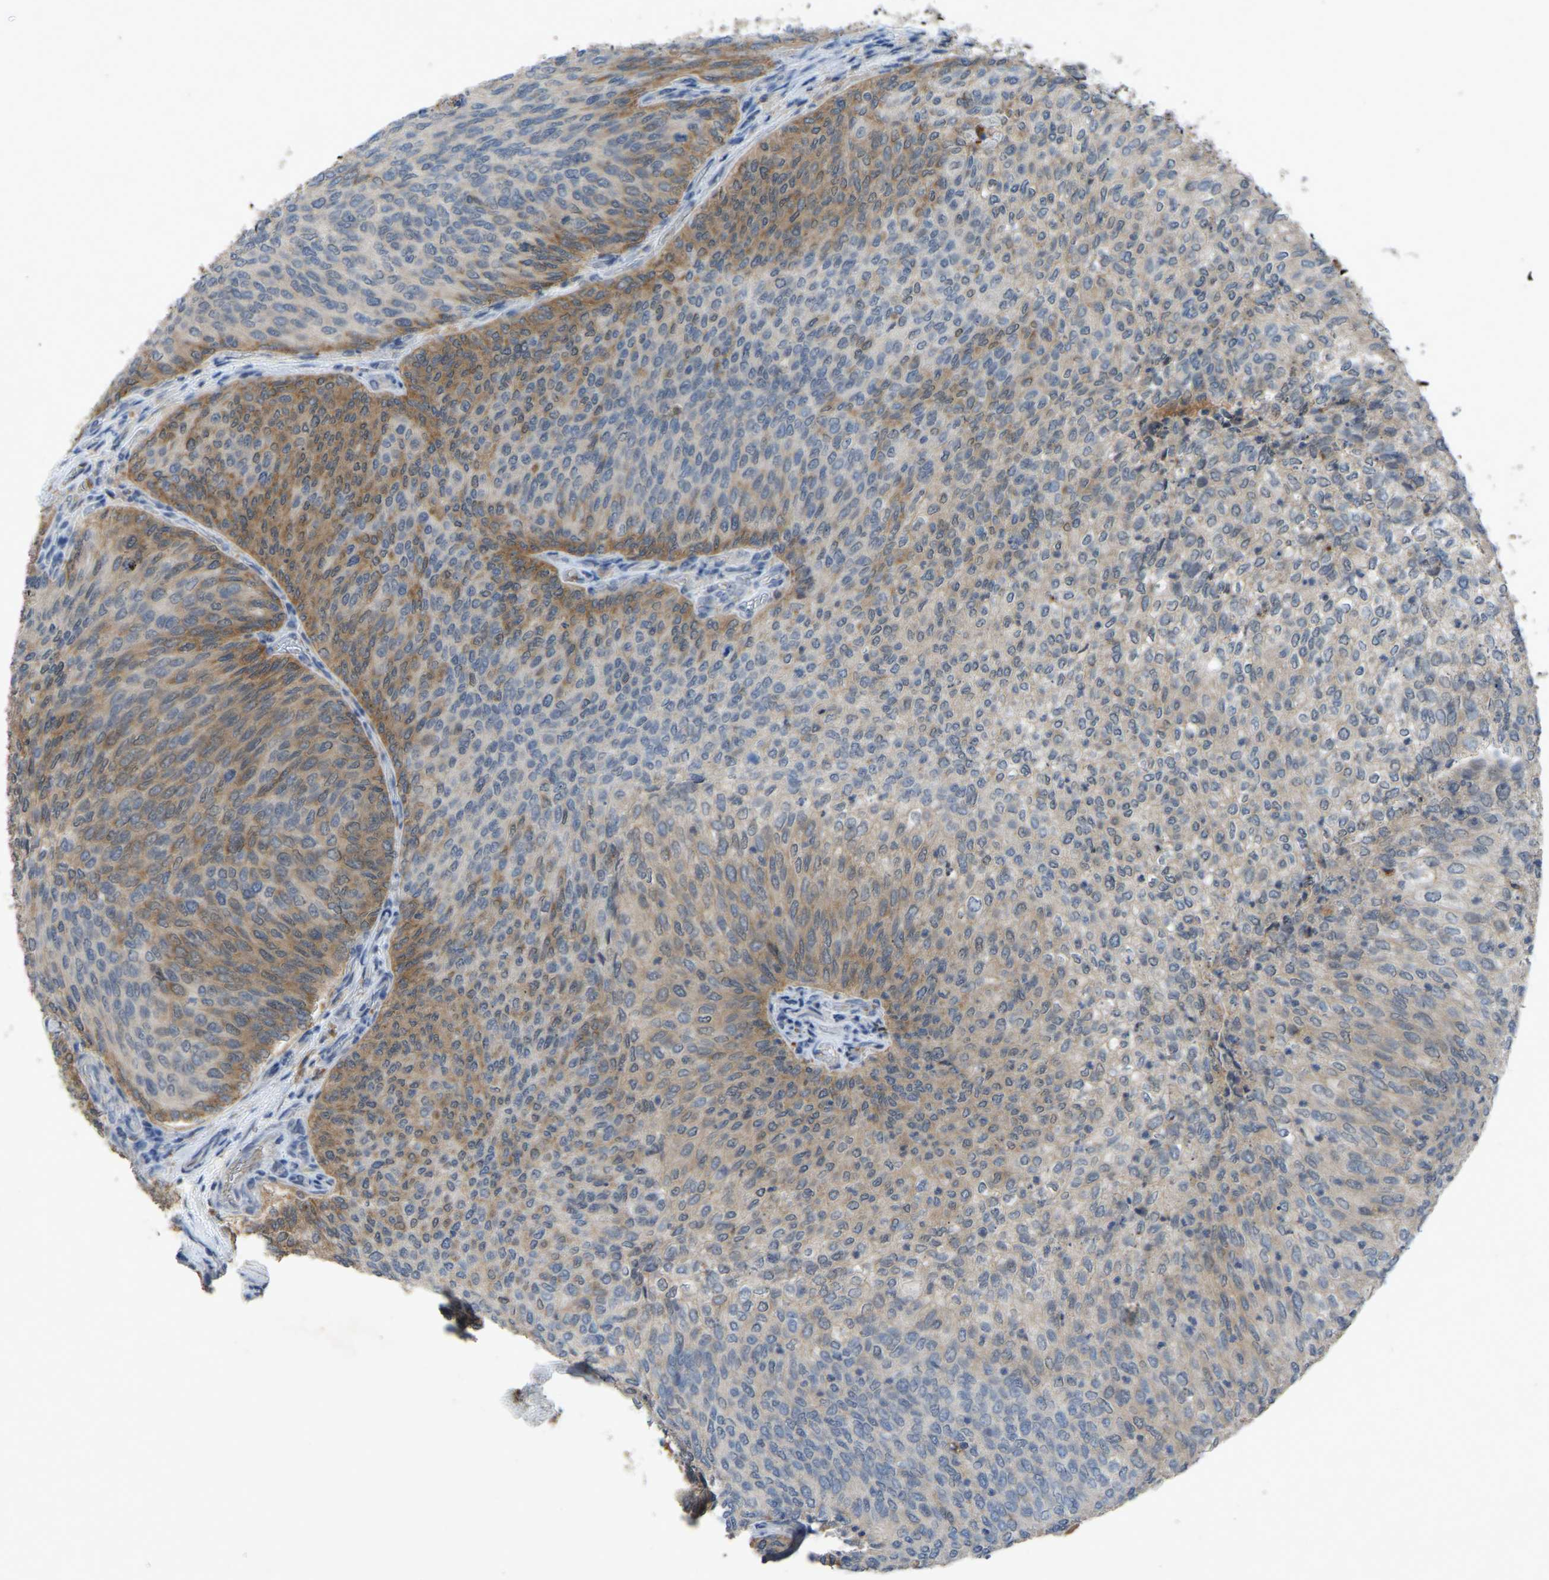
{"staining": {"intensity": "moderate", "quantity": "25%-75%", "location": "cytoplasmic/membranous"}, "tissue": "urothelial cancer", "cell_type": "Tumor cells", "image_type": "cancer", "snomed": [{"axis": "morphology", "description": "Urothelial carcinoma, Low grade"}, {"axis": "topography", "description": "Urinary bladder"}], "caption": "A high-resolution photomicrograph shows immunohistochemistry (IHC) staining of urothelial cancer, which shows moderate cytoplasmic/membranous staining in approximately 25%-75% of tumor cells.", "gene": "FHIT", "patient": {"sex": "female", "age": 79}}